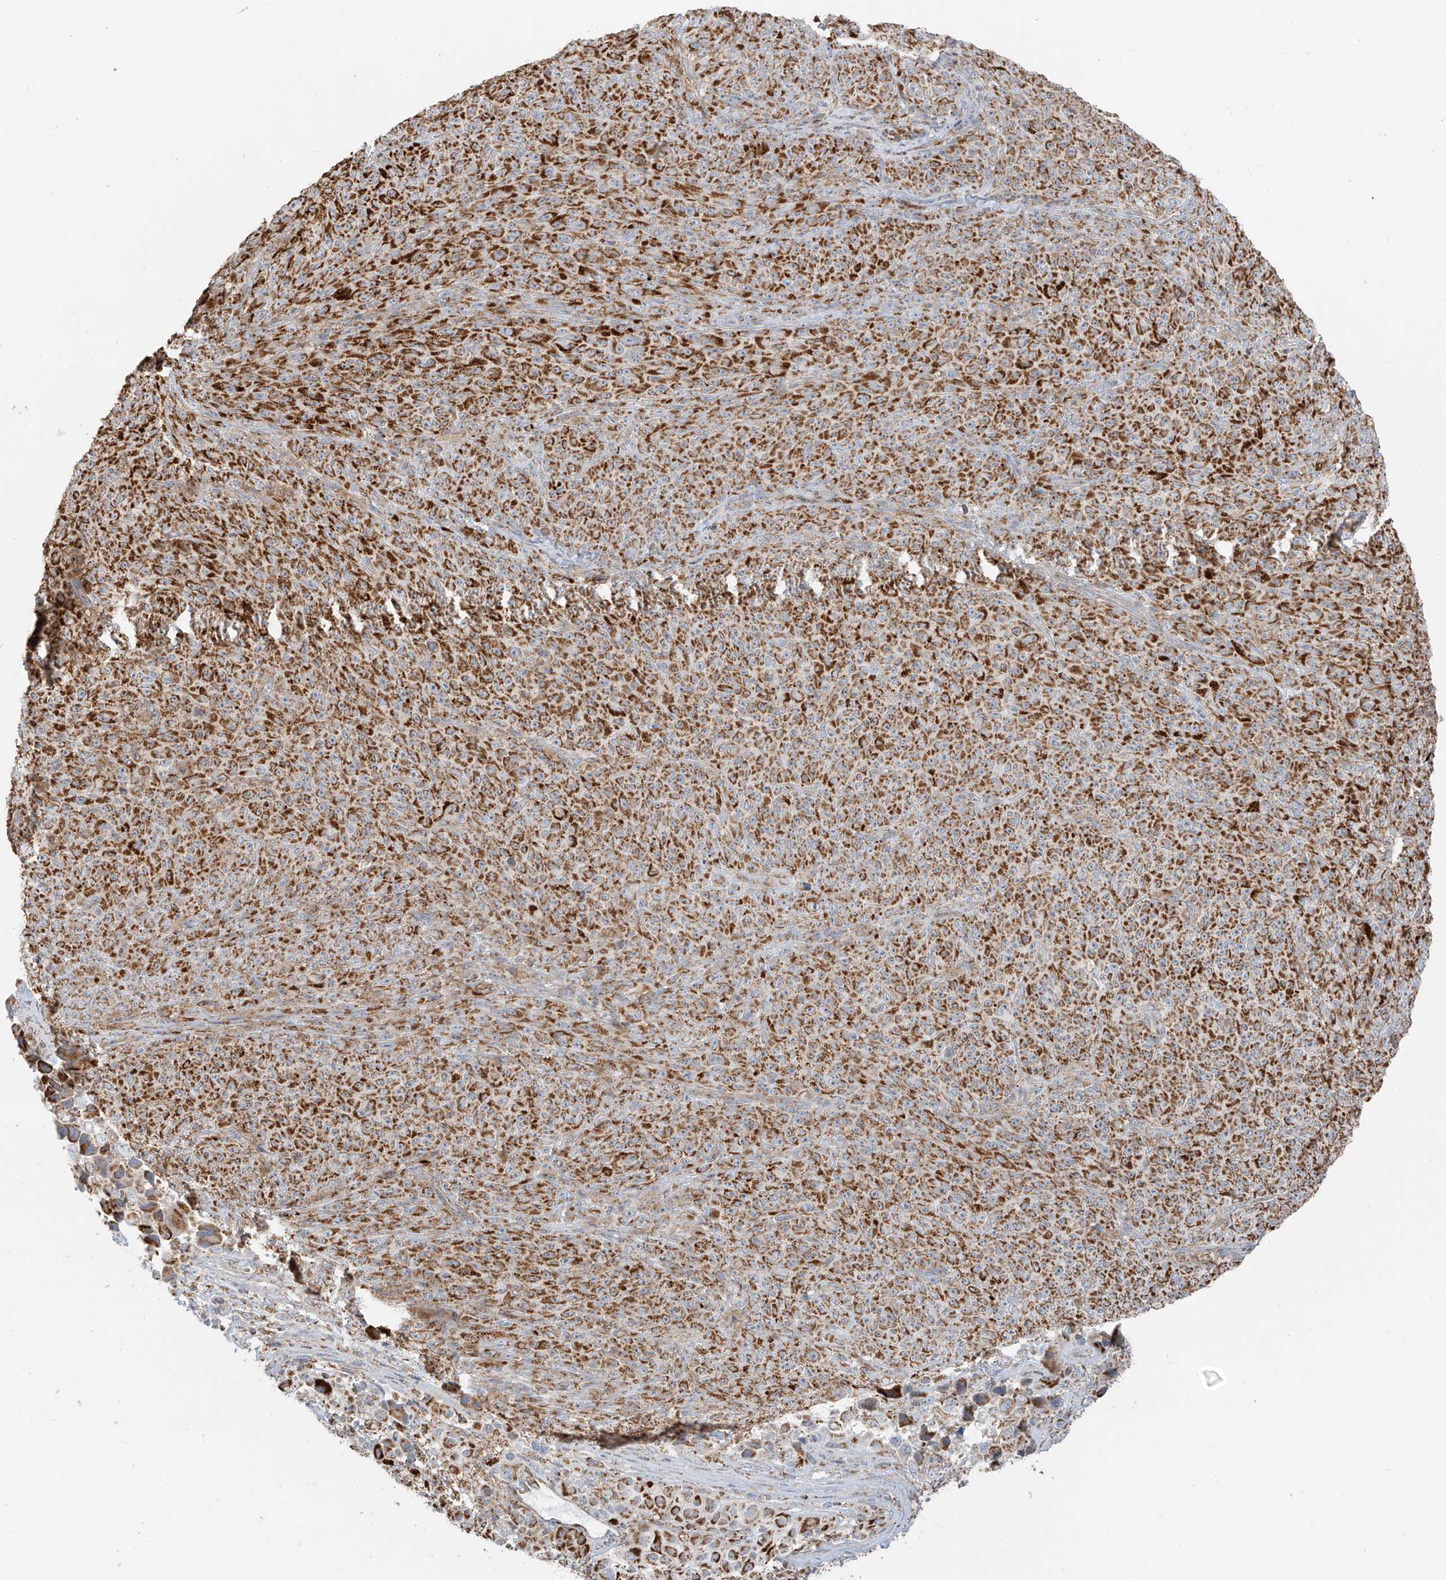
{"staining": {"intensity": "moderate", "quantity": ">75%", "location": "cytoplasmic/membranous"}, "tissue": "melanoma", "cell_type": "Tumor cells", "image_type": "cancer", "snomed": [{"axis": "morphology", "description": "Malignant melanoma, NOS"}, {"axis": "topography", "description": "Skin"}], "caption": "High-magnification brightfield microscopy of malignant melanoma stained with DAB (3,3'-diaminobenzidine) (brown) and counterstained with hematoxylin (blue). tumor cells exhibit moderate cytoplasmic/membranous staining is appreciated in approximately>75% of cells.", "gene": "ETHE1", "patient": {"sex": "female", "age": 82}}